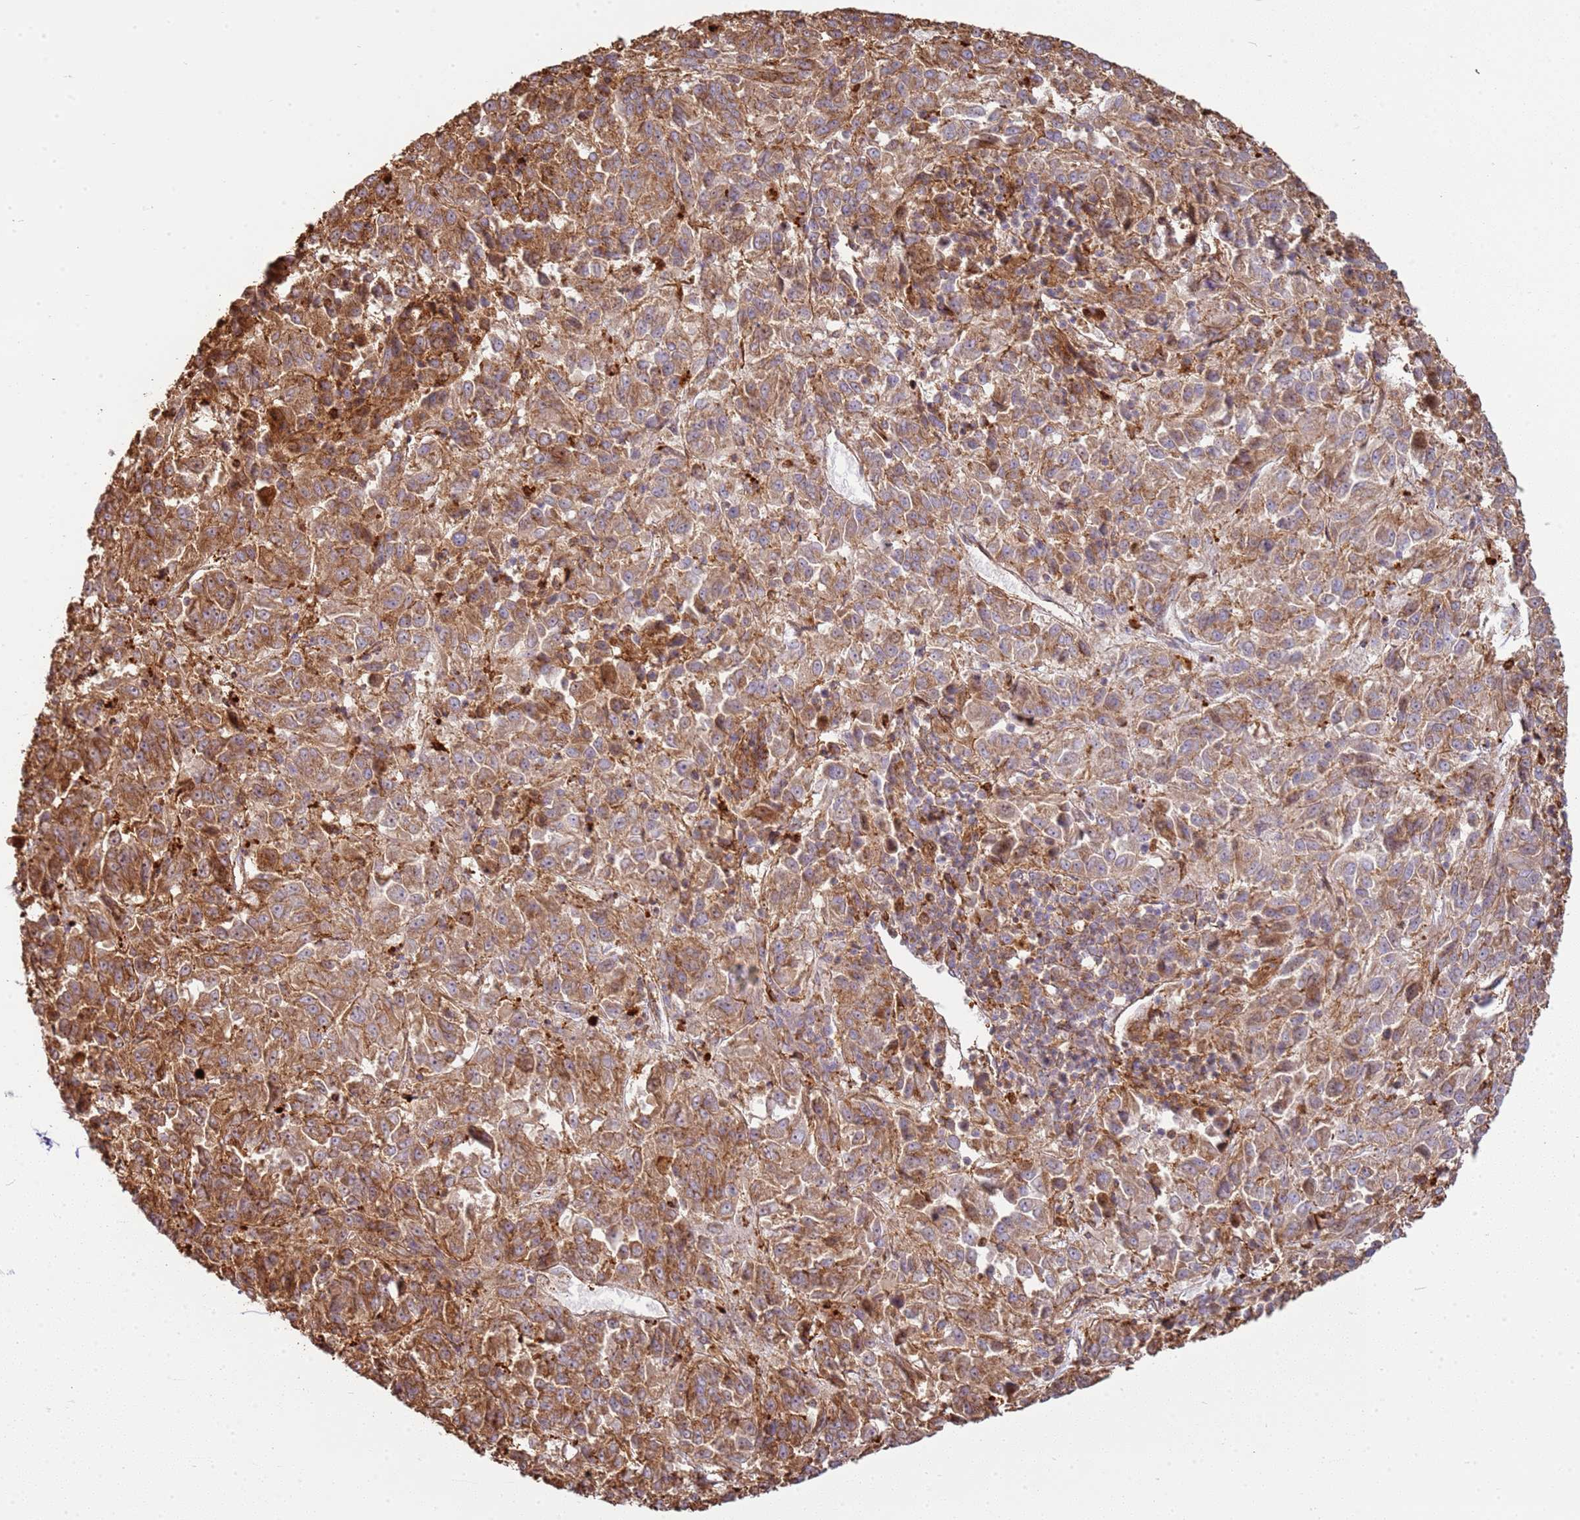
{"staining": {"intensity": "moderate", "quantity": ">75%", "location": "cytoplasmic/membranous"}, "tissue": "melanoma", "cell_type": "Tumor cells", "image_type": "cancer", "snomed": [{"axis": "morphology", "description": "Malignant melanoma, Metastatic site"}, {"axis": "topography", "description": "Lung"}], "caption": "Immunohistochemical staining of human melanoma demonstrates medium levels of moderate cytoplasmic/membranous protein positivity in about >75% of tumor cells.", "gene": "NDUFAF4", "patient": {"sex": "male", "age": 64}}